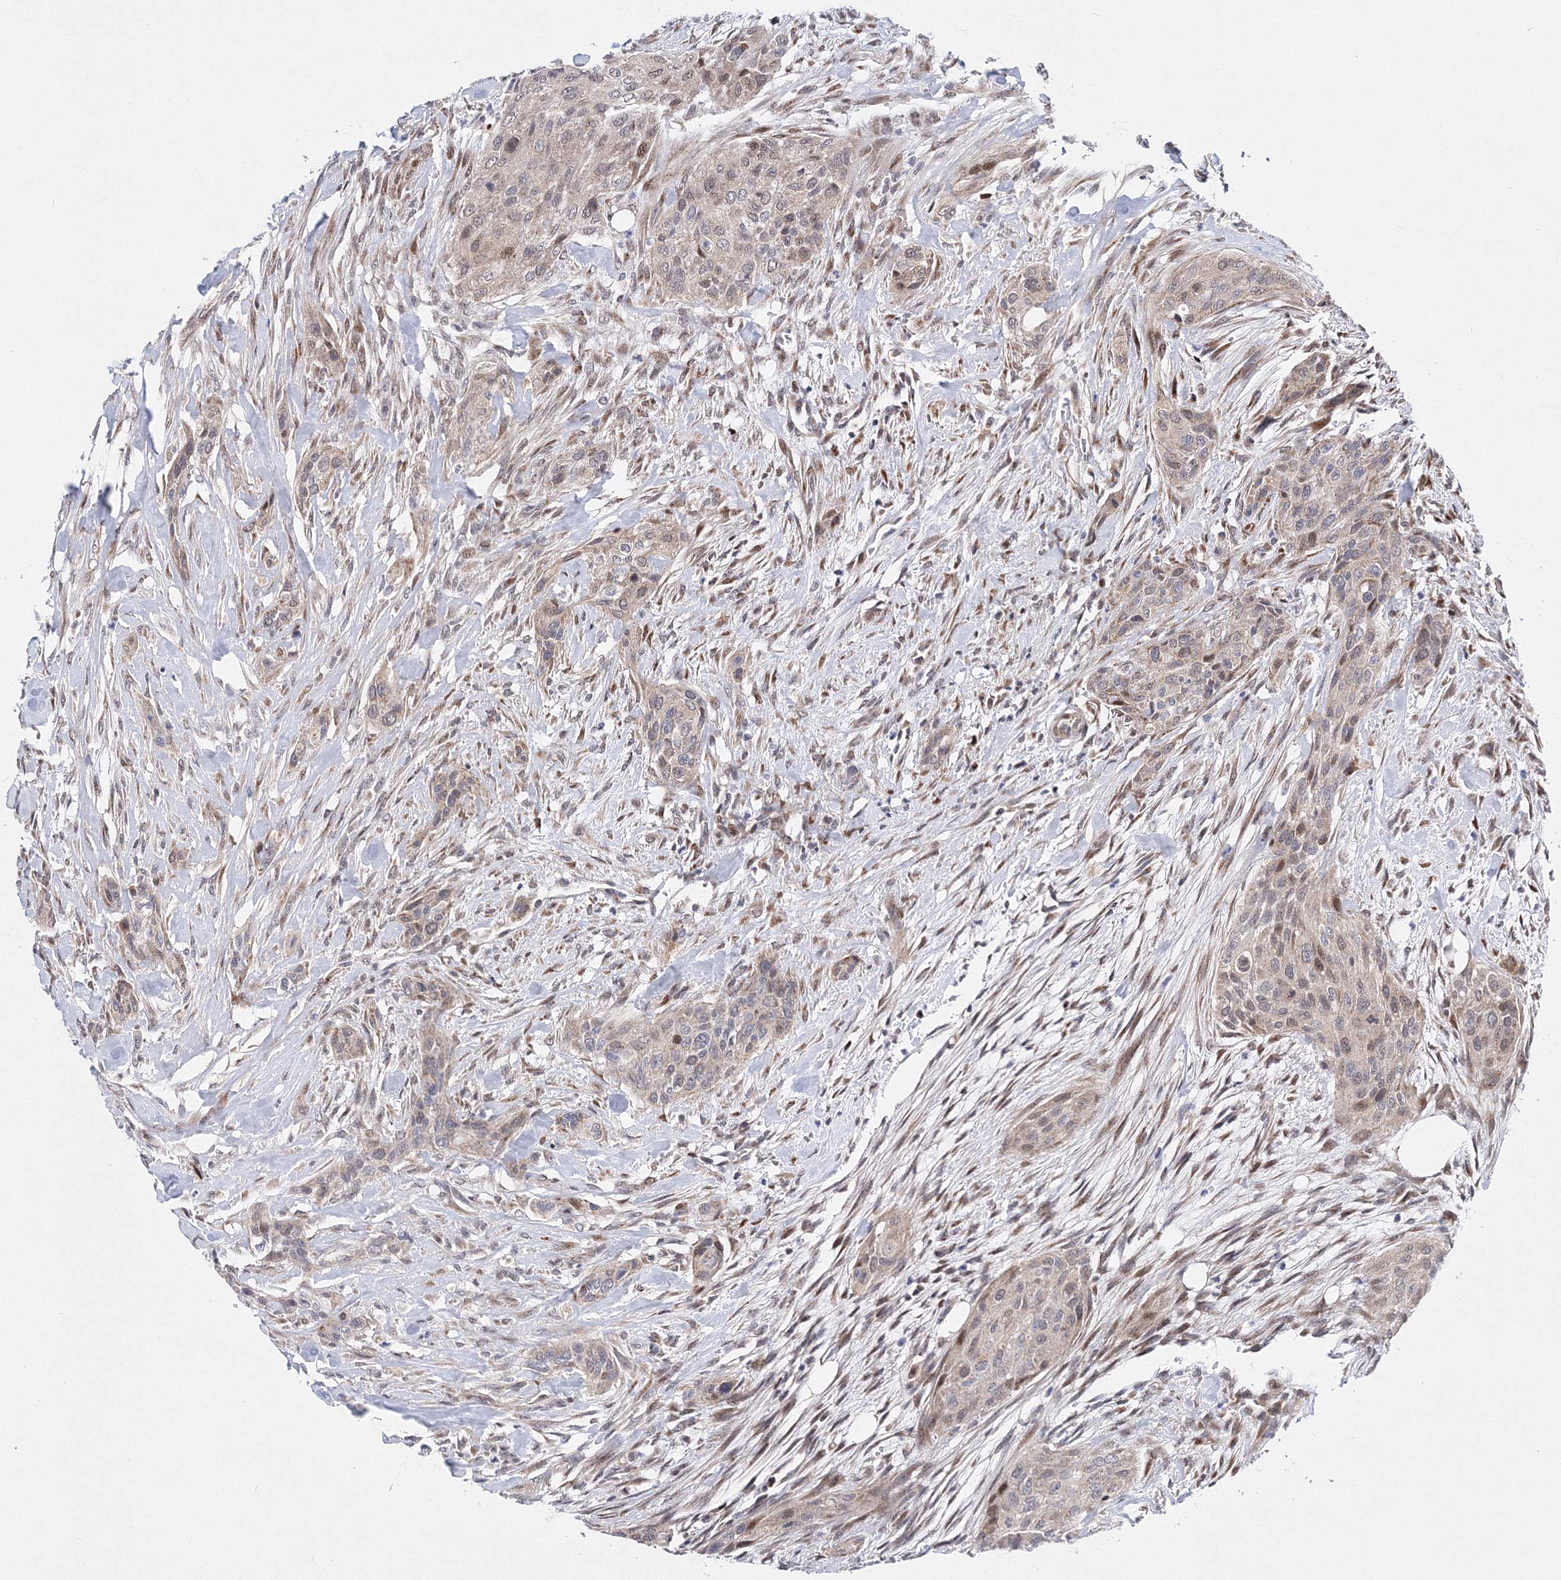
{"staining": {"intensity": "weak", "quantity": "25%-75%", "location": "cytoplasmic/membranous,nuclear"}, "tissue": "urothelial cancer", "cell_type": "Tumor cells", "image_type": "cancer", "snomed": [{"axis": "morphology", "description": "Urothelial carcinoma, High grade"}, {"axis": "topography", "description": "Urinary bladder"}], "caption": "Immunohistochemistry image of human urothelial carcinoma (high-grade) stained for a protein (brown), which shows low levels of weak cytoplasmic/membranous and nuclear staining in about 25%-75% of tumor cells.", "gene": "GPN1", "patient": {"sex": "male", "age": 35}}